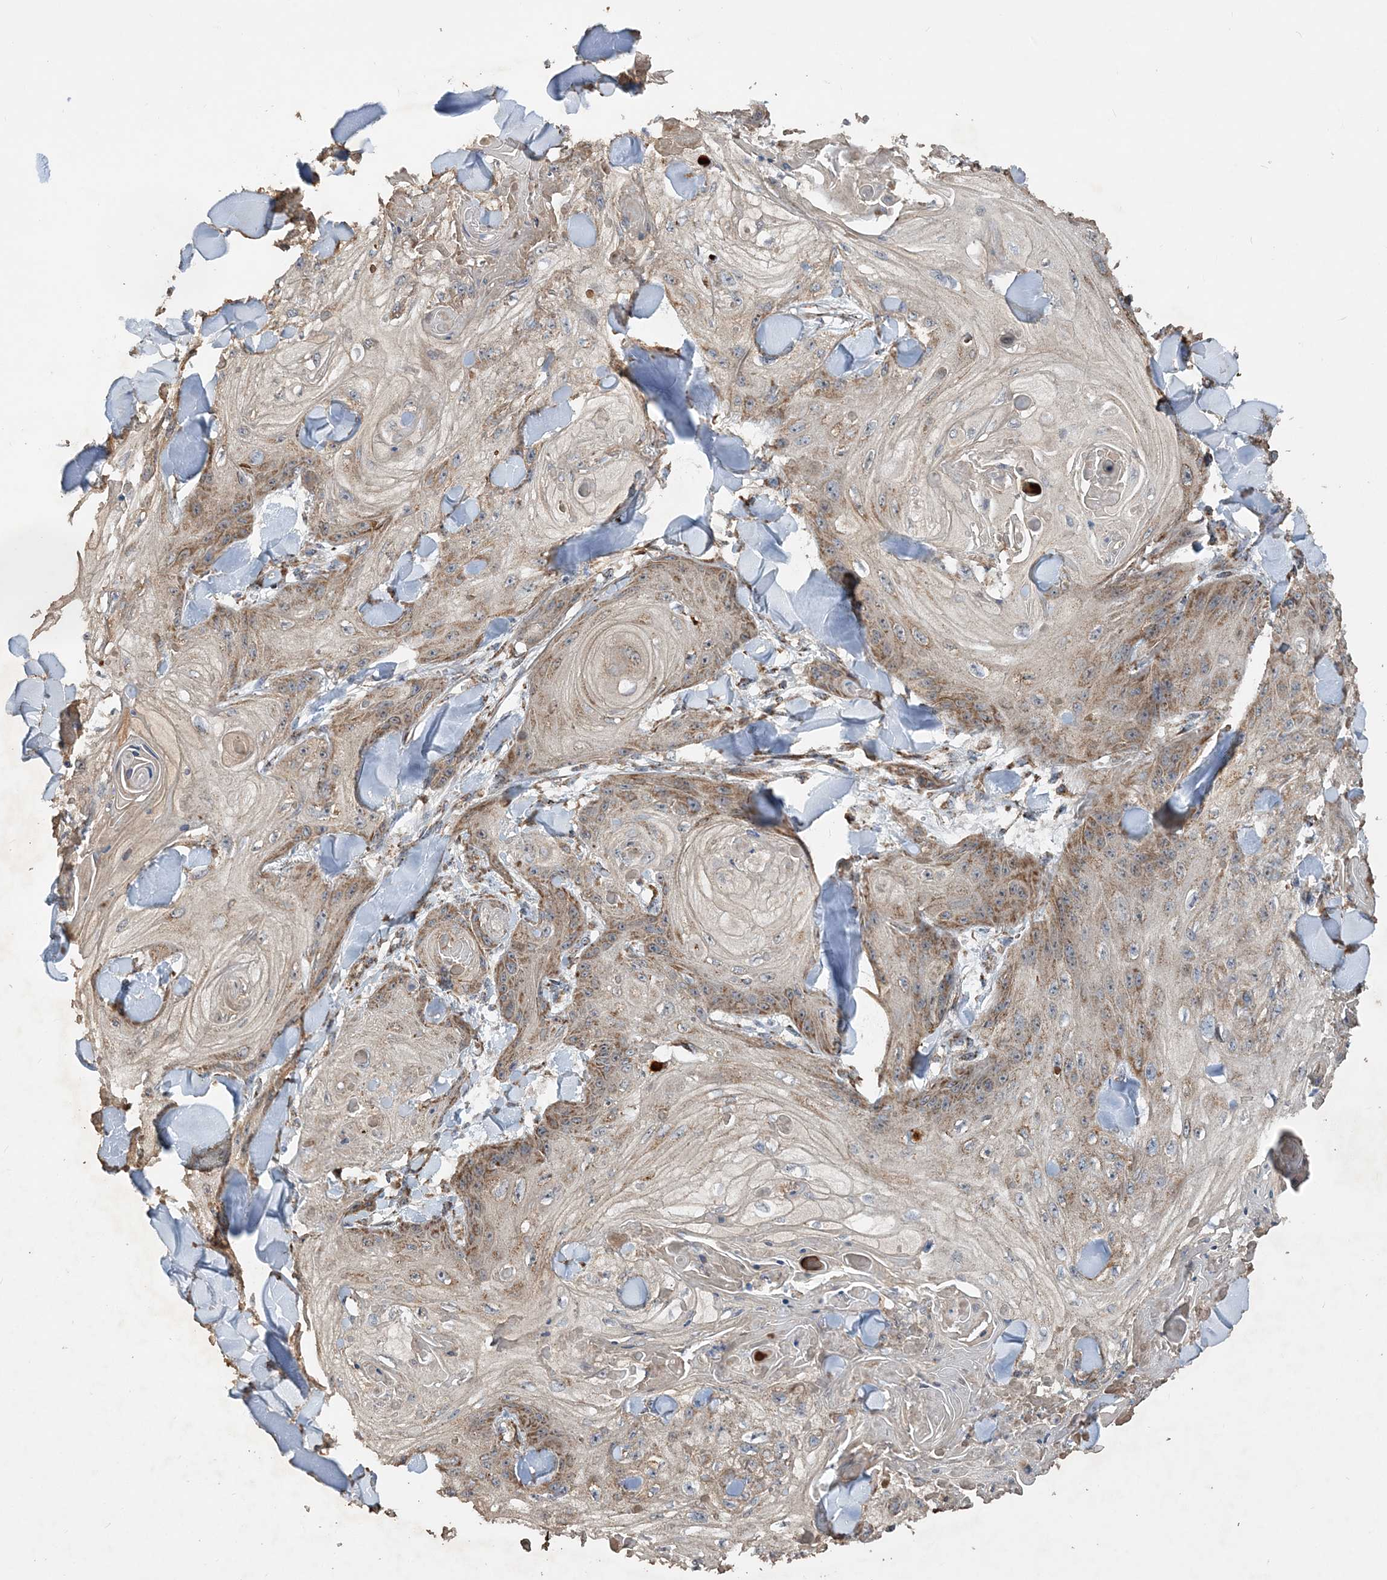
{"staining": {"intensity": "moderate", "quantity": "25%-75%", "location": "cytoplasmic/membranous"}, "tissue": "skin cancer", "cell_type": "Tumor cells", "image_type": "cancer", "snomed": [{"axis": "morphology", "description": "Squamous cell carcinoma, NOS"}, {"axis": "topography", "description": "Skin"}], "caption": "This histopathology image exhibits immunohistochemistry staining of human skin squamous cell carcinoma, with medium moderate cytoplasmic/membranous staining in approximately 25%-75% of tumor cells.", "gene": "POC5", "patient": {"sex": "male", "age": 74}}